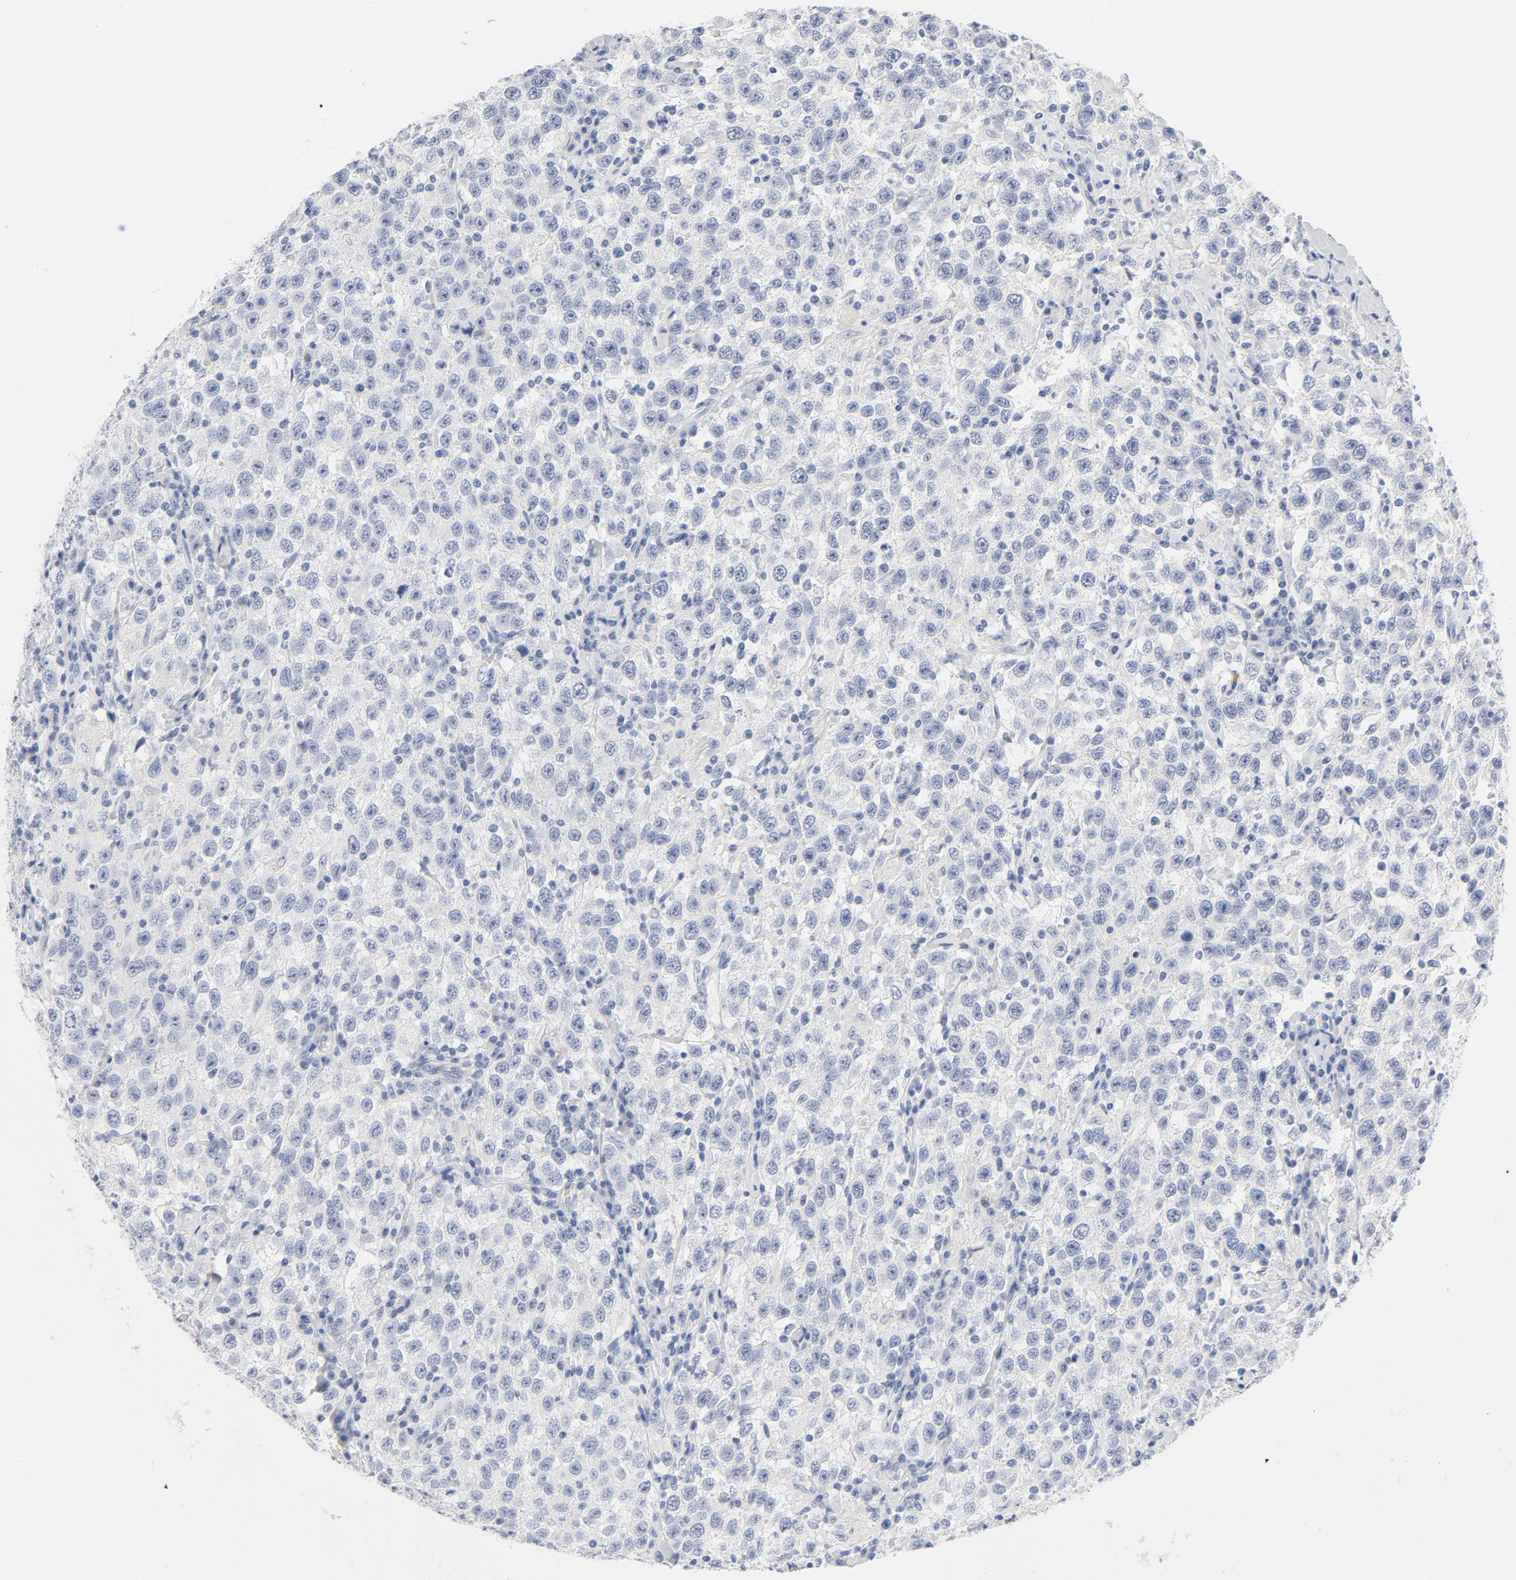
{"staining": {"intensity": "negative", "quantity": "none", "location": "none"}, "tissue": "testis cancer", "cell_type": "Tumor cells", "image_type": "cancer", "snomed": [{"axis": "morphology", "description": "Seminoma, NOS"}, {"axis": "topography", "description": "Testis"}], "caption": "High magnification brightfield microscopy of testis seminoma stained with DAB (3,3'-diaminobenzidine) (brown) and counterstained with hematoxylin (blue): tumor cells show no significant positivity.", "gene": "HOMER1", "patient": {"sex": "male", "age": 41}}